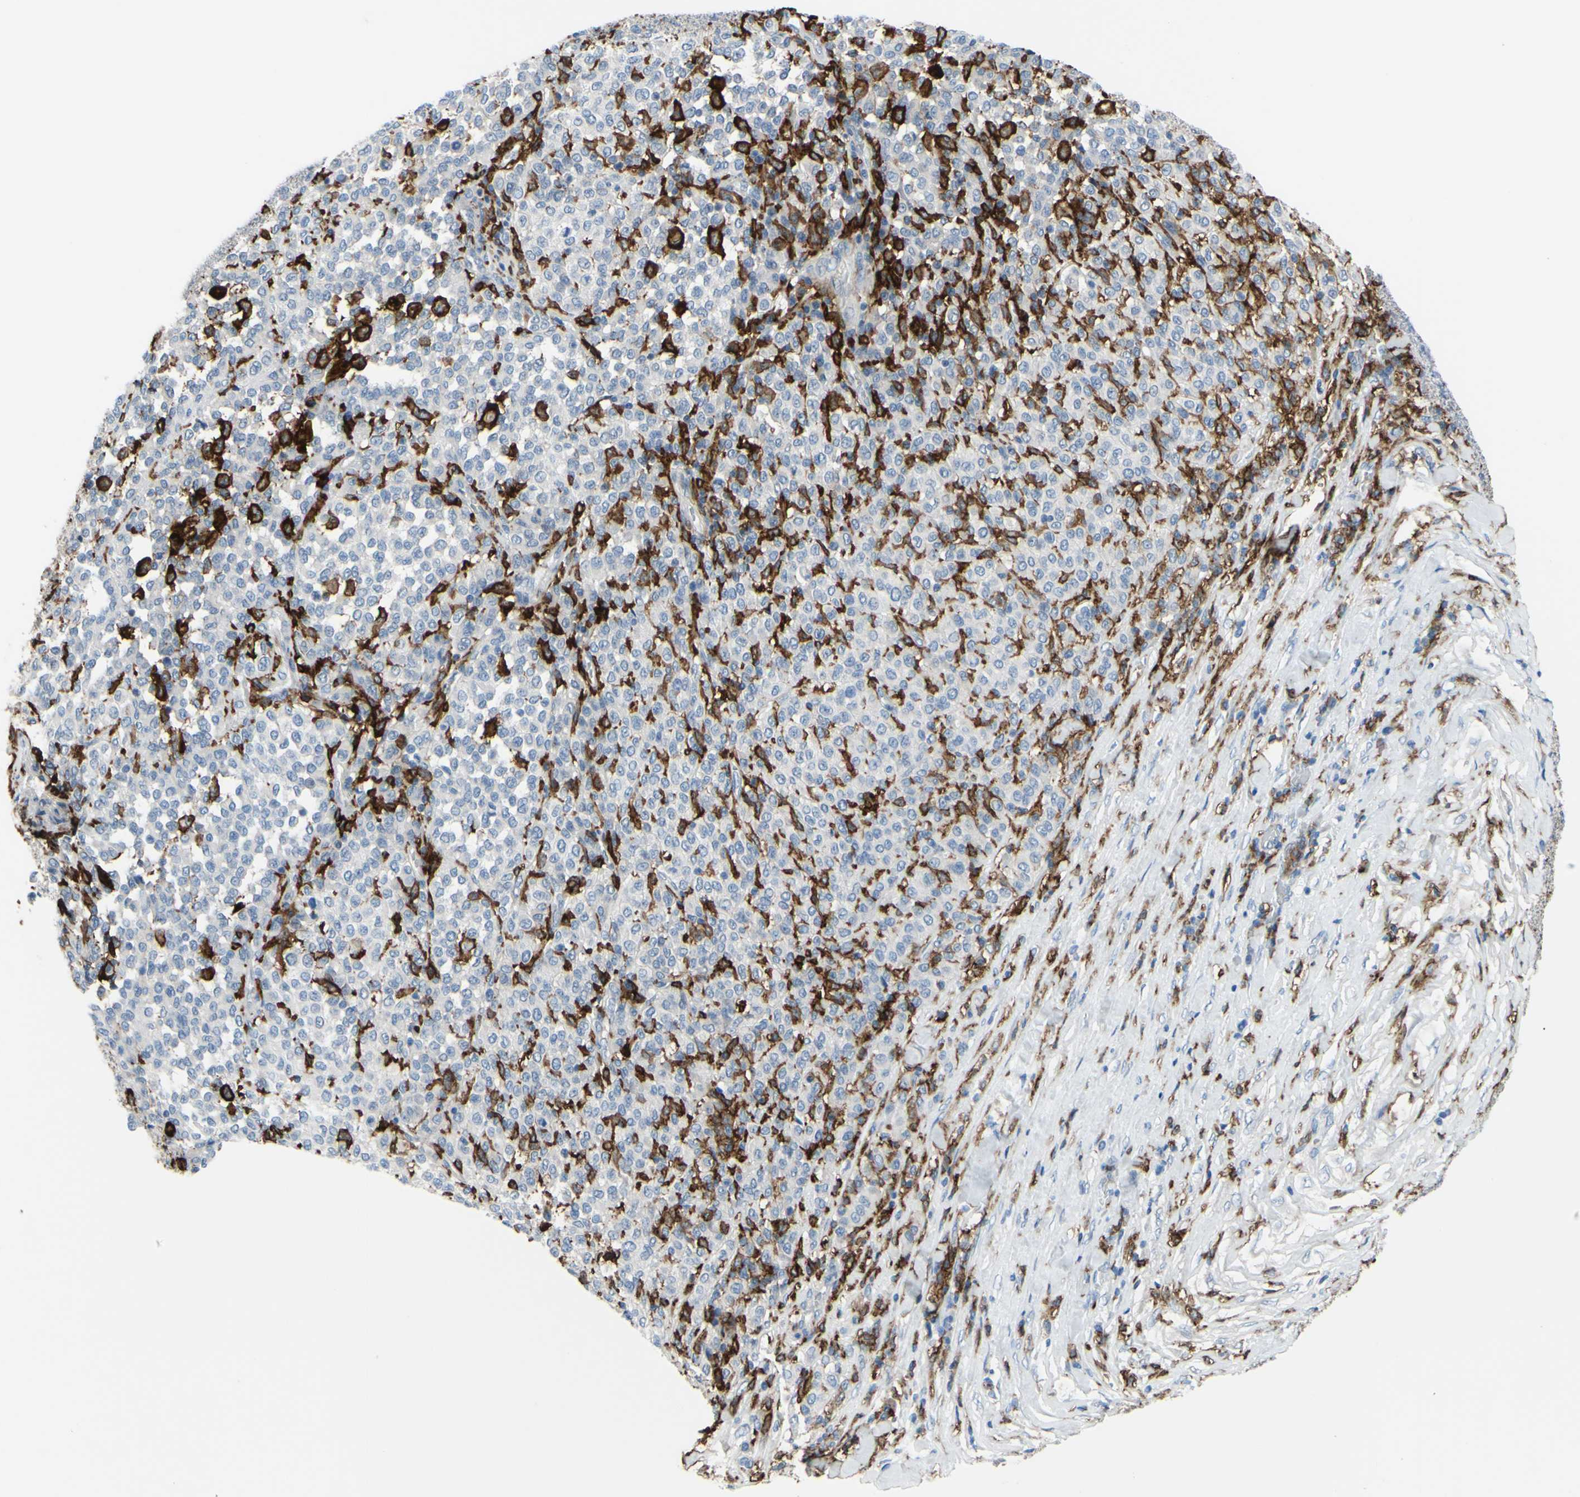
{"staining": {"intensity": "negative", "quantity": "none", "location": "none"}, "tissue": "melanoma", "cell_type": "Tumor cells", "image_type": "cancer", "snomed": [{"axis": "morphology", "description": "Malignant melanoma, Metastatic site"}, {"axis": "topography", "description": "Pancreas"}], "caption": "Tumor cells show no significant protein positivity in malignant melanoma (metastatic site).", "gene": "FCGR2A", "patient": {"sex": "female", "age": 30}}